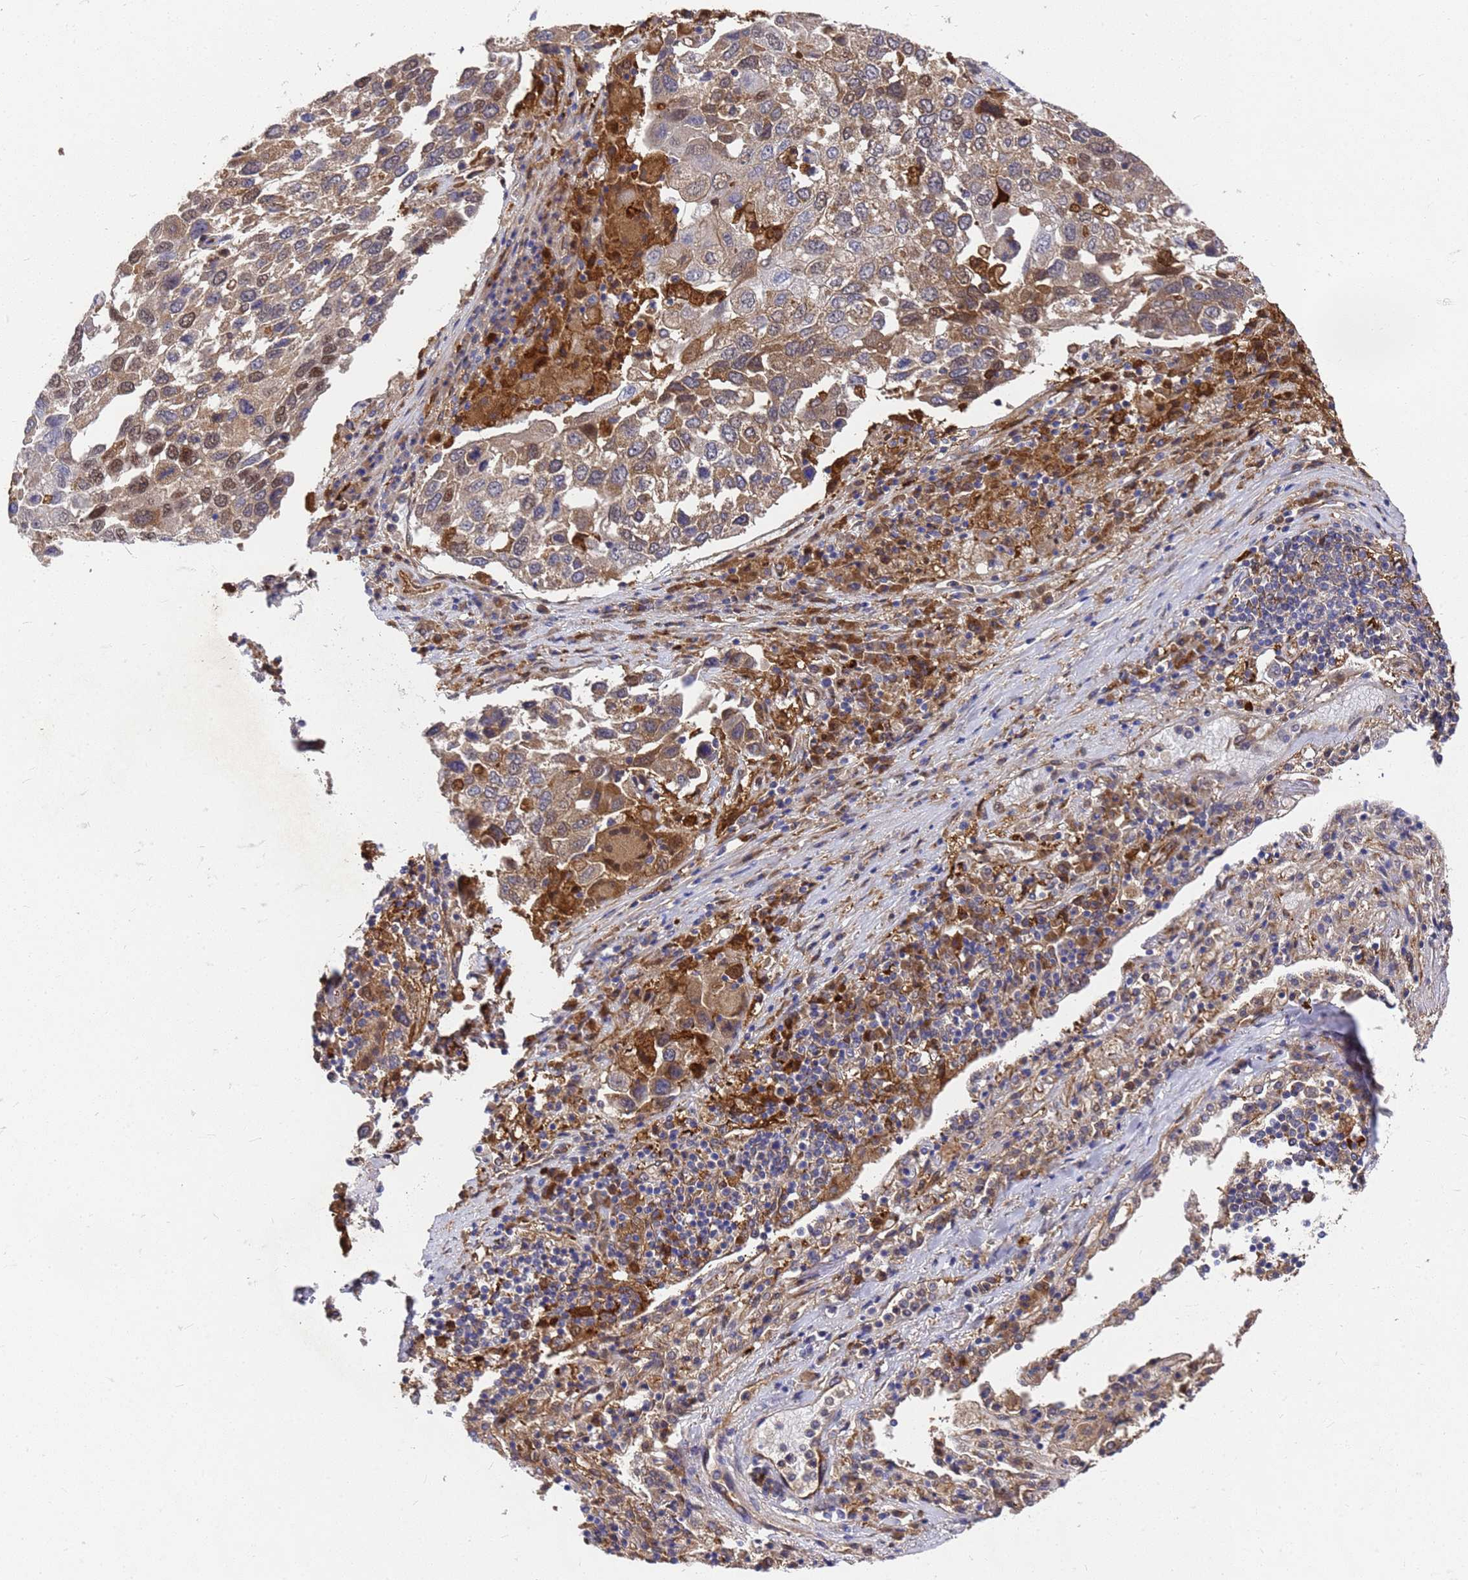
{"staining": {"intensity": "weak", "quantity": "<25%", "location": "cytoplasmic/membranous"}, "tissue": "lung cancer", "cell_type": "Tumor cells", "image_type": "cancer", "snomed": [{"axis": "morphology", "description": "Squamous cell carcinoma, NOS"}, {"axis": "topography", "description": "Lung"}], "caption": "Lung cancer (squamous cell carcinoma) was stained to show a protein in brown. There is no significant staining in tumor cells.", "gene": "SLC35E2B", "patient": {"sex": "male", "age": 65}}